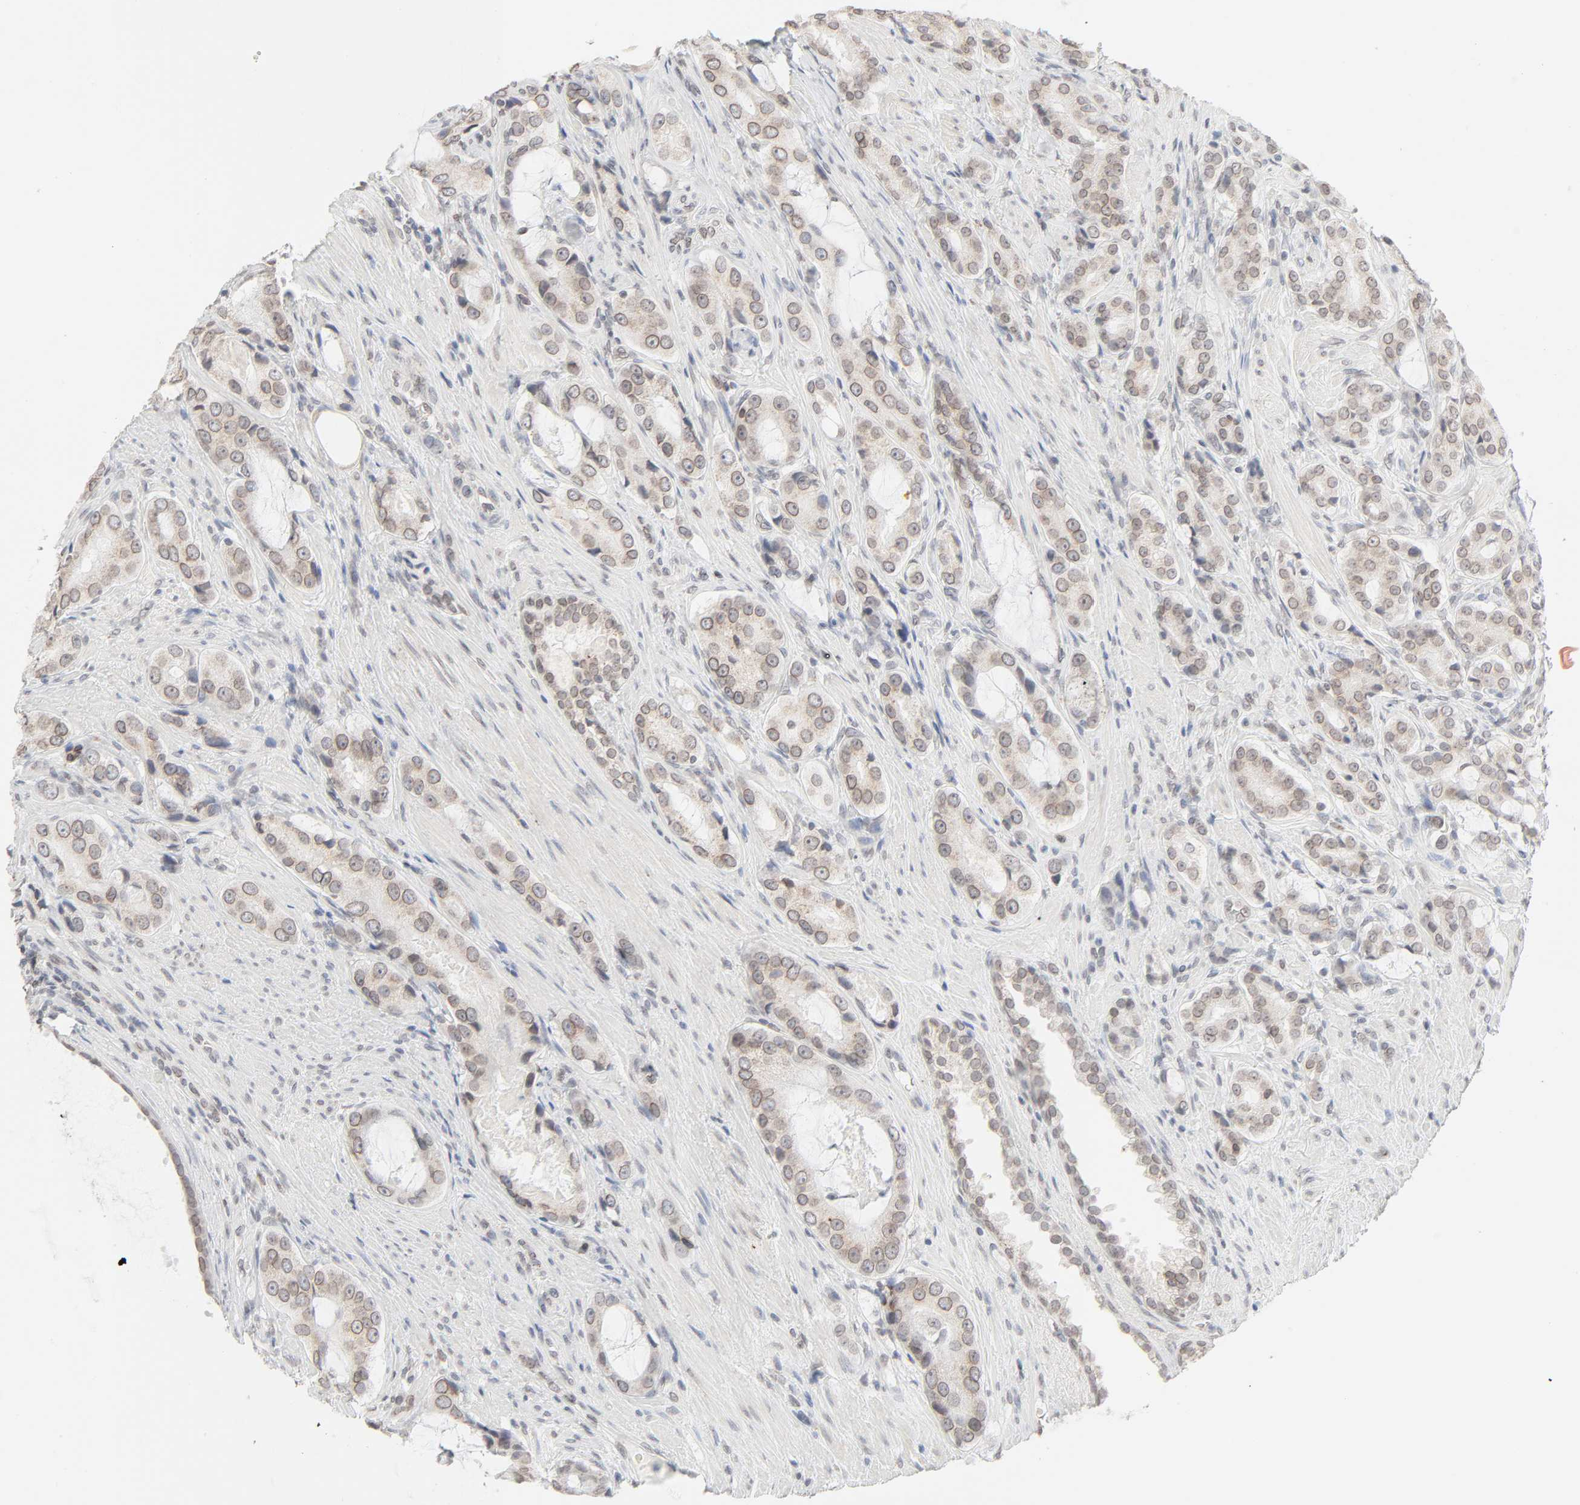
{"staining": {"intensity": "weak", "quantity": "25%-75%", "location": "cytoplasmic/membranous,nuclear"}, "tissue": "prostate cancer", "cell_type": "Tumor cells", "image_type": "cancer", "snomed": [{"axis": "morphology", "description": "Adenocarcinoma, High grade"}, {"axis": "topography", "description": "Prostate"}], "caption": "Immunohistochemistry (DAB (3,3'-diaminobenzidine)) staining of human high-grade adenocarcinoma (prostate) demonstrates weak cytoplasmic/membranous and nuclear protein expression in approximately 25%-75% of tumor cells. (IHC, brightfield microscopy, high magnification).", "gene": "MAD1L1", "patient": {"sex": "male", "age": 72}}